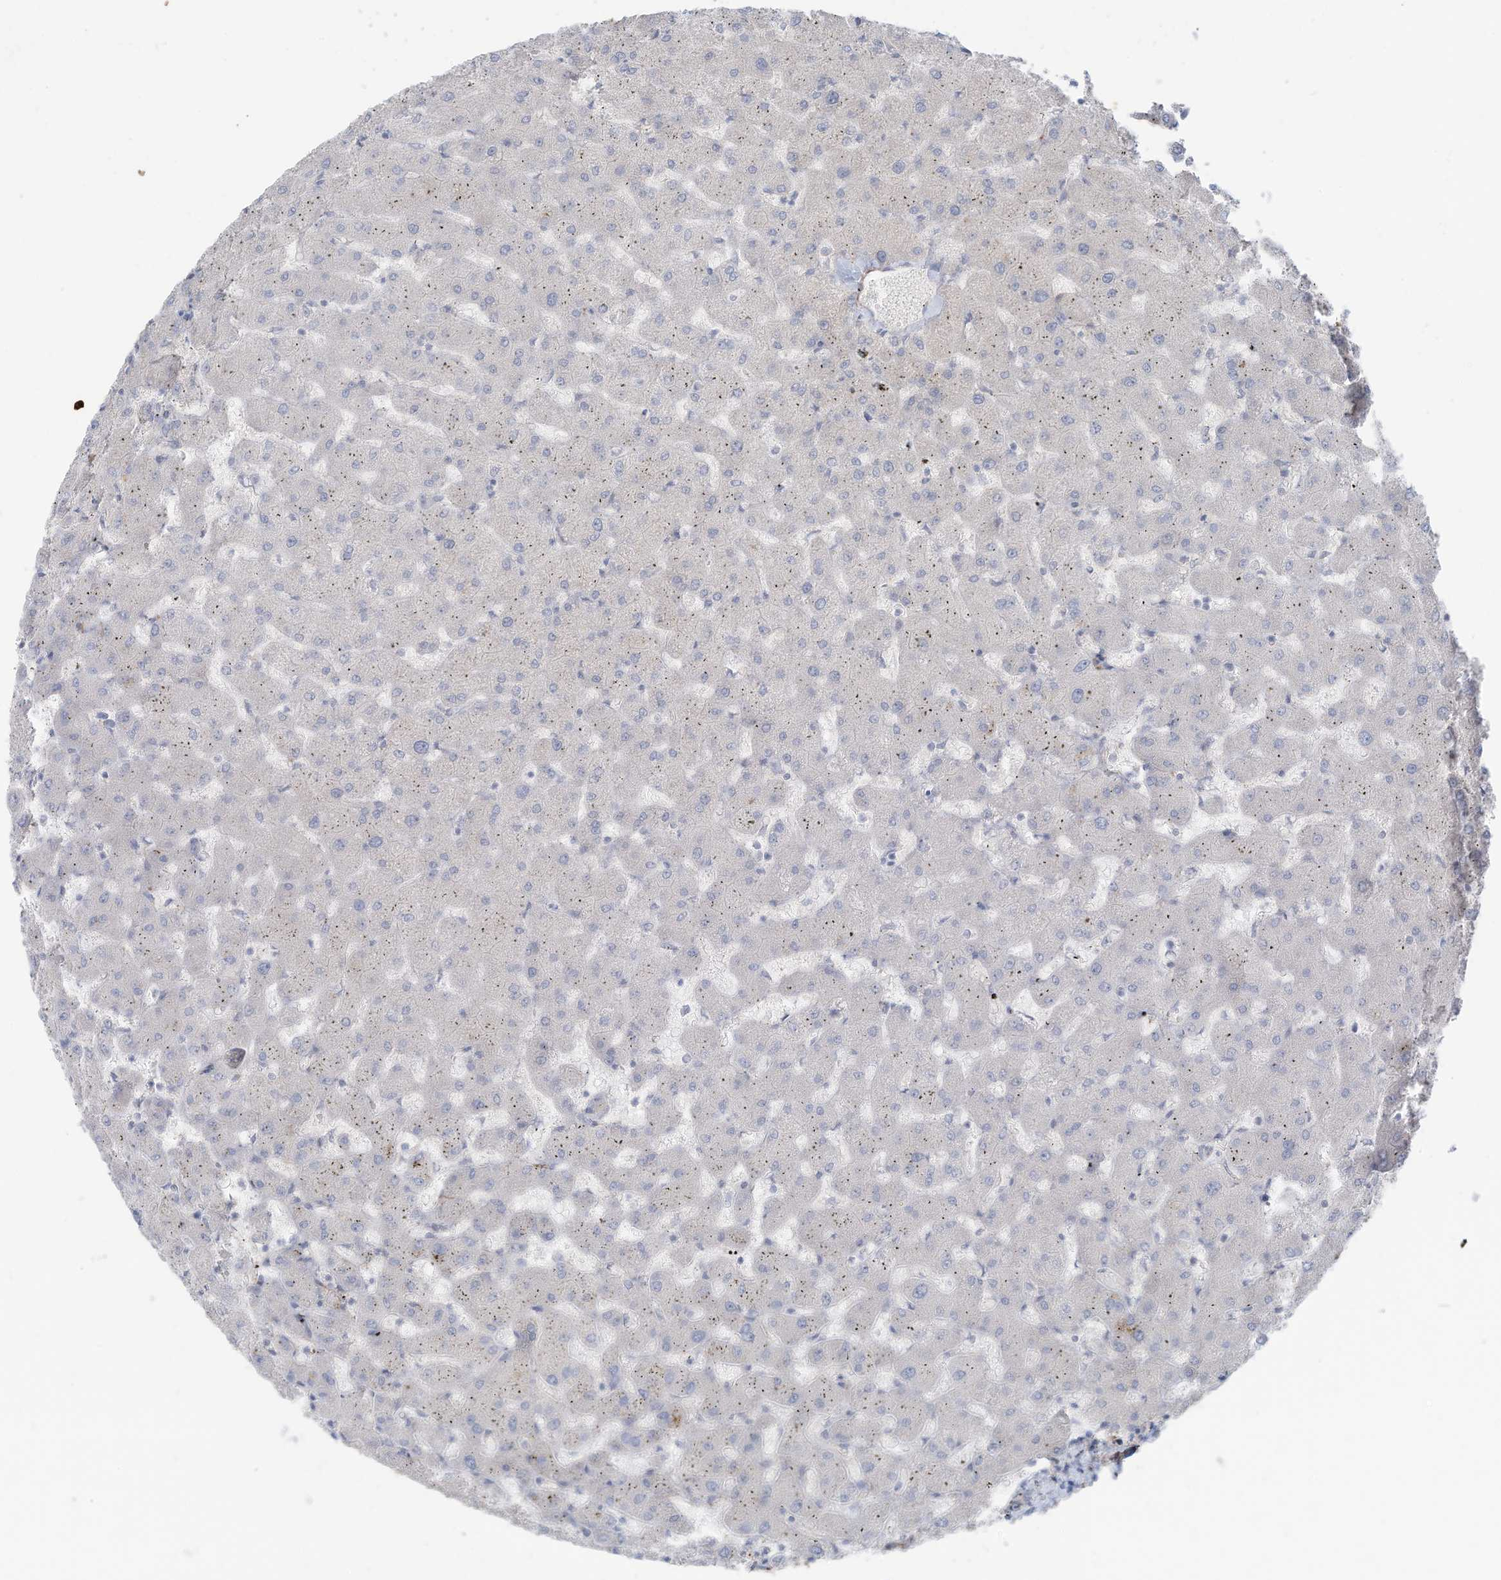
{"staining": {"intensity": "negative", "quantity": "none", "location": "none"}, "tissue": "liver", "cell_type": "Cholangiocytes", "image_type": "normal", "snomed": [{"axis": "morphology", "description": "Normal tissue, NOS"}, {"axis": "topography", "description": "Liver"}], "caption": "Micrograph shows no significant protein expression in cholangiocytes of unremarkable liver. Brightfield microscopy of IHC stained with DAB (3,3'-diaminobenzidine) (brown) and hematoxylin (blue), captured at high magnification.", "gene": "SLC17A7", "patient": {"sex": "female", "age": 63}}